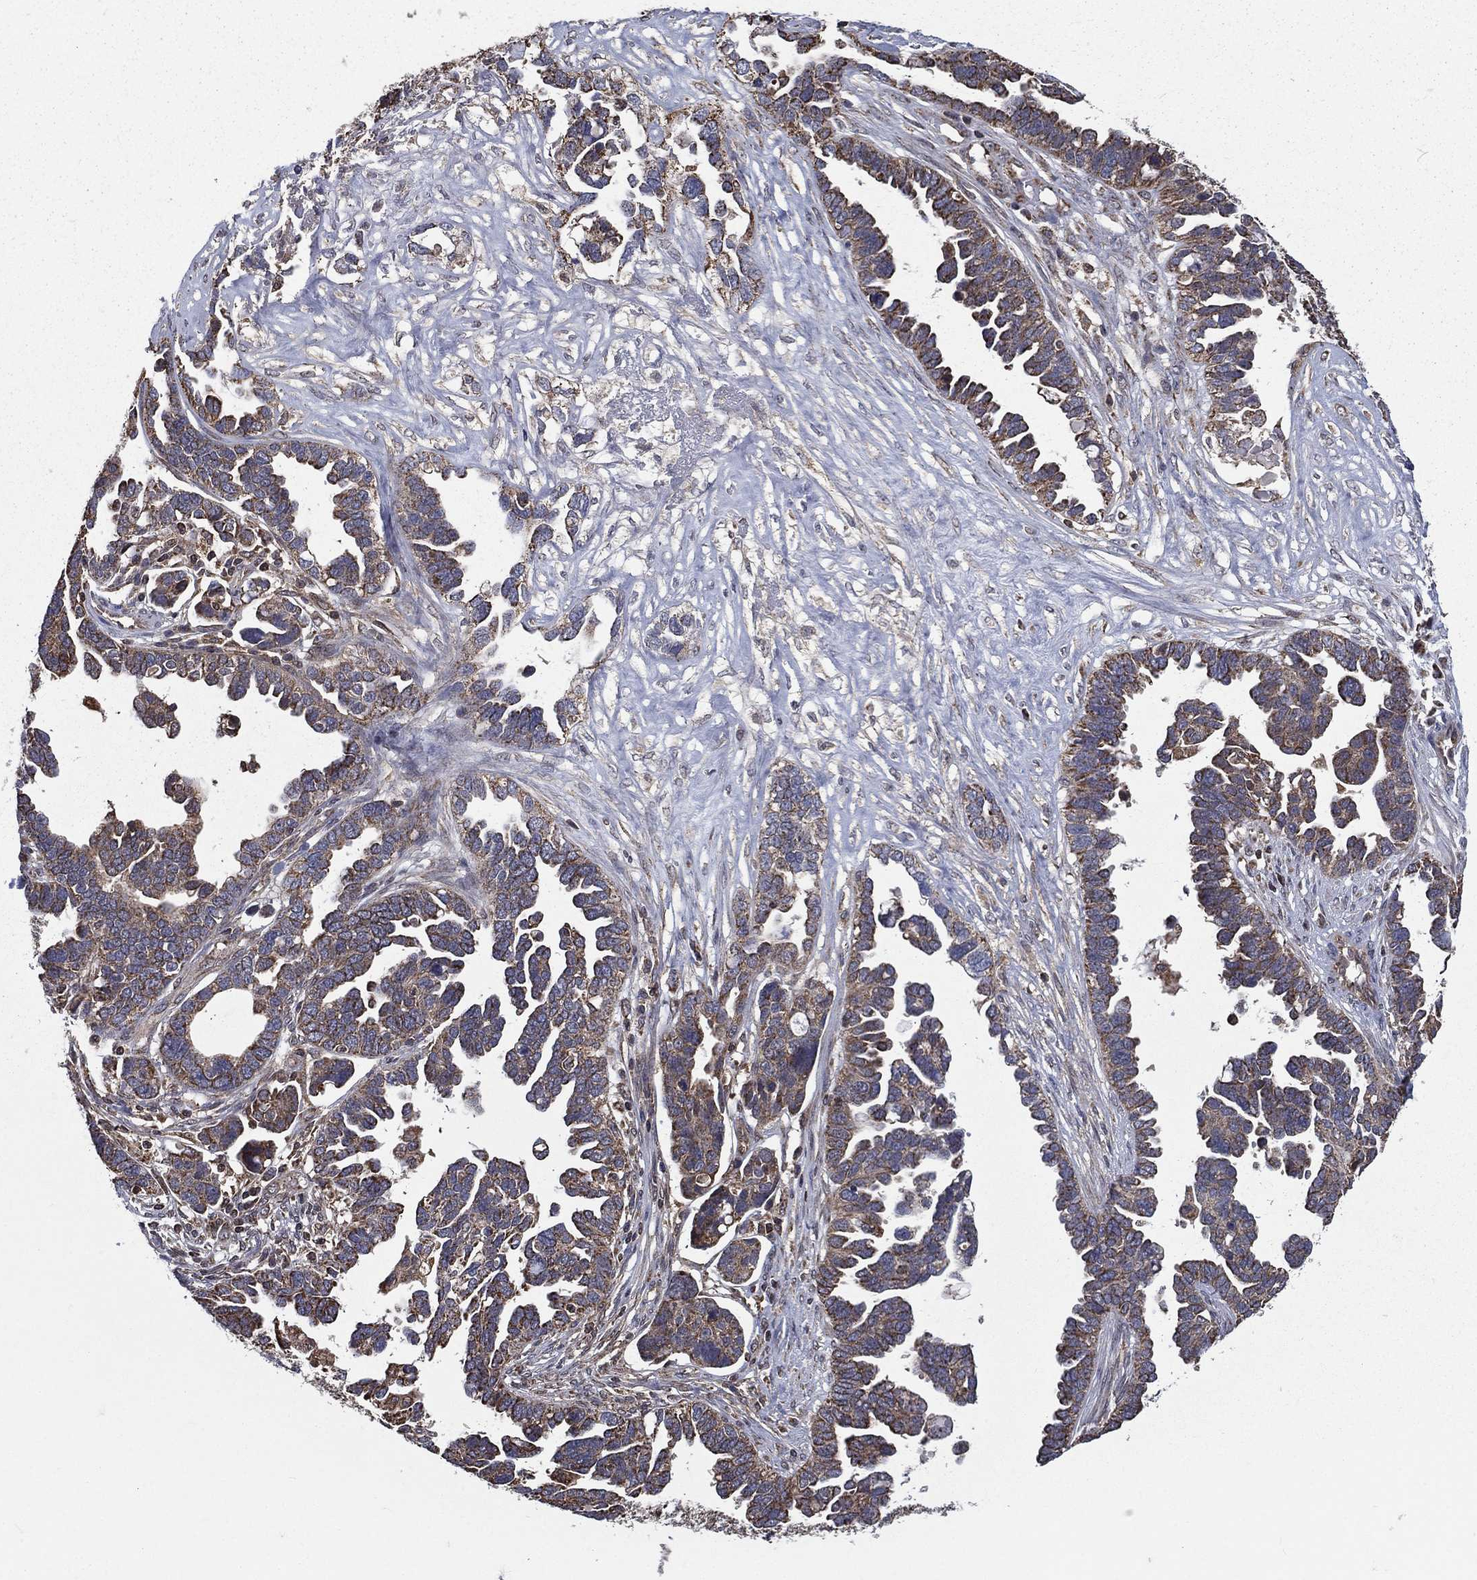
{"staining": {"intensity": "weak", "quantity": ">75%", "location": "cytoplasmic/membranous"}, "tissue": "ovarian cancer", "cell_type": "Tumor cells", "image_type": "cancer", "snomed": [{"axis": "morphology", "description": "Cystadenocarcinoma, serous, NOS"}, {"axis": "topography", "description": "Ovary"}], "caption": "Ovarian cancer (serous cystadenocarcinoma) stained with DAB immunohistochemistry displays low levels of weak cytoplasmic/membranous positivity in approximately >75% of tumor cells.", "gene": "RIGI", "patient": {"sex": "female", "age": 54}}